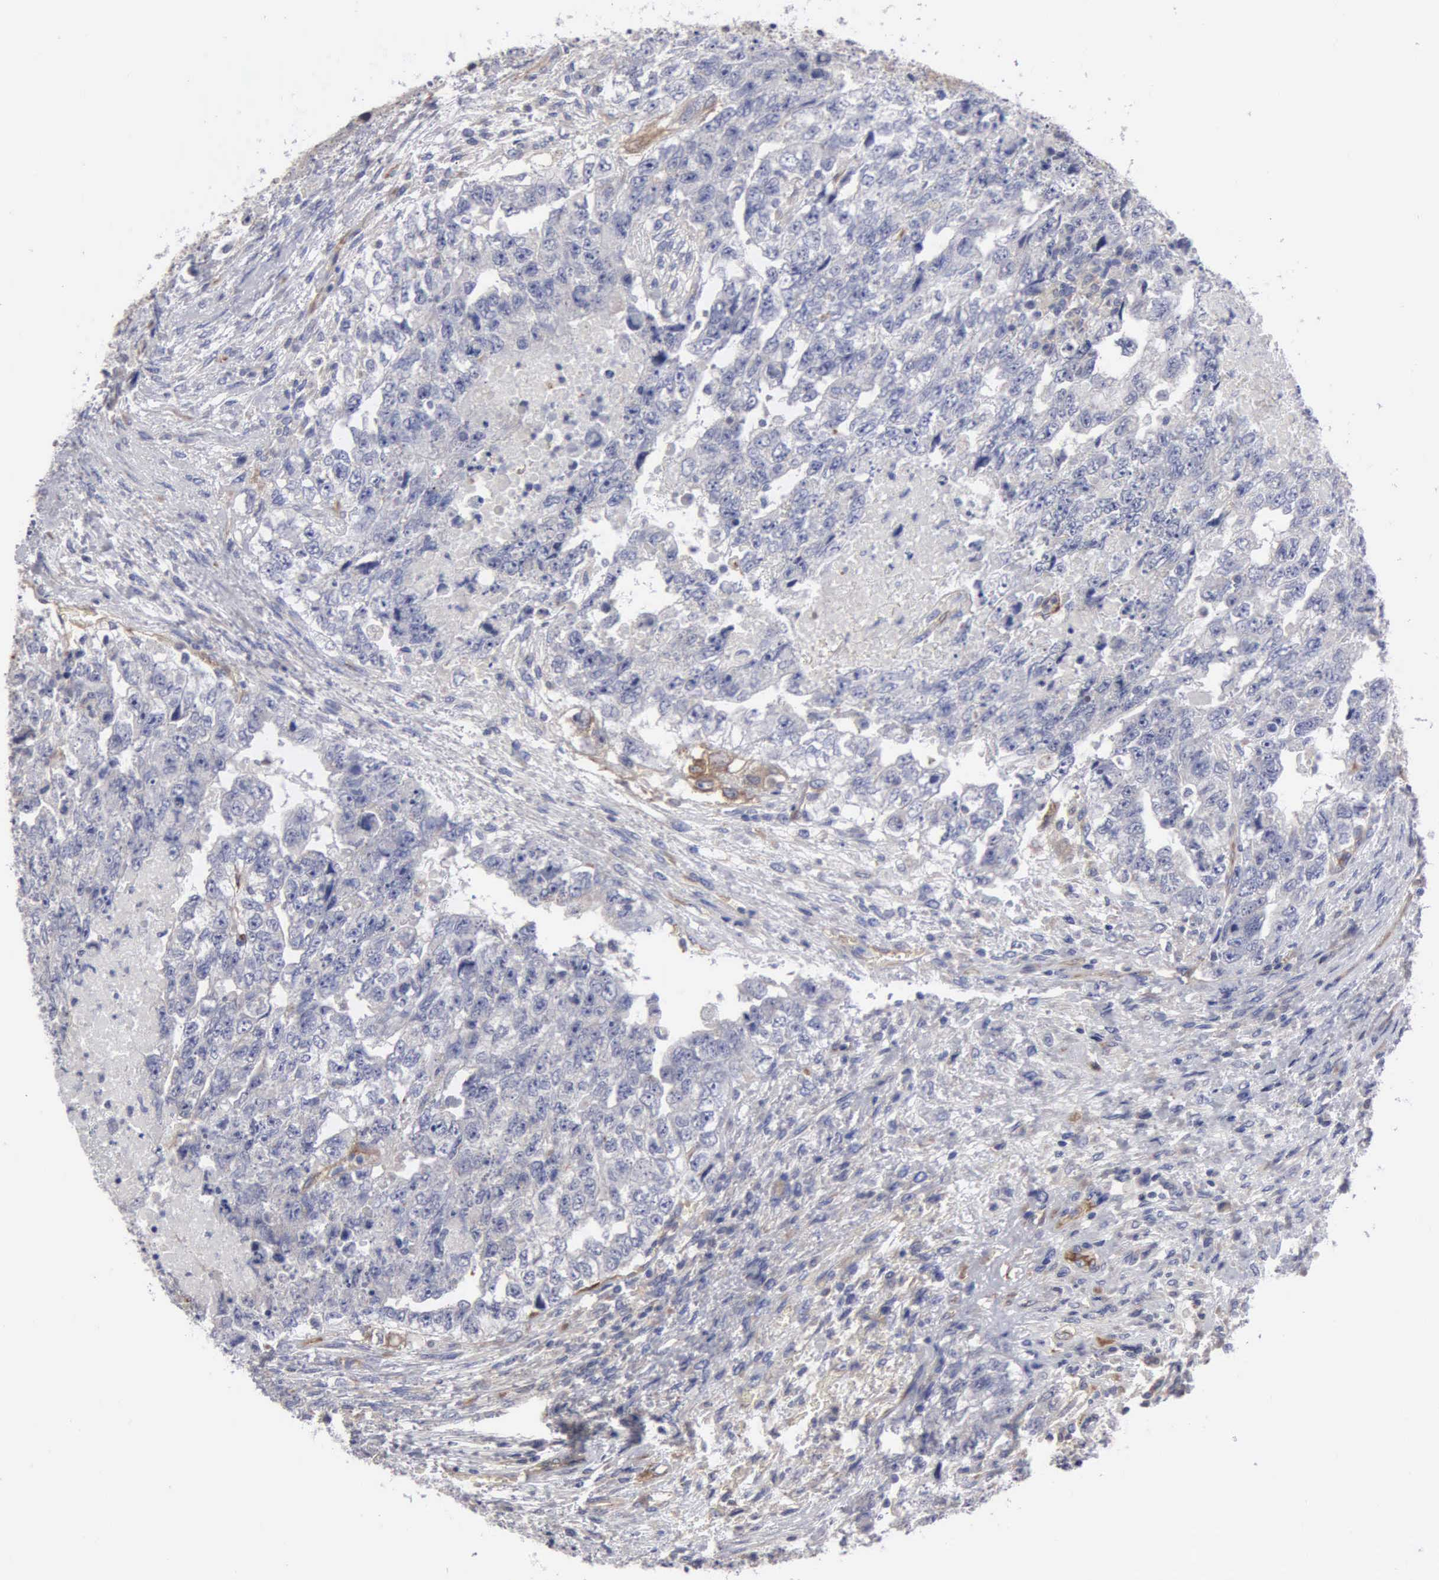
{"staining": {"intensity": "moderate", "quantity": "<25%", "location": "cytoplasmic/membranous"}, "tissue": "testis cancer", "cell_type": "Tumor cells", "image_type": "cancer", "snomed": [{"axis": "morphology", "description": "Carcinoma, Embryonal, NOS"}, {"axis": "topography", "description": "Testis"}], "caption": "Immunohistochemistry of human testis cancer (embryonal carcinoma) reveals low levels of moderate cytoplasmic/membranous staining in approximately <25% of tumor cells.", "gene": "RDX", "patient": {"sex": "male", "age": 36}}